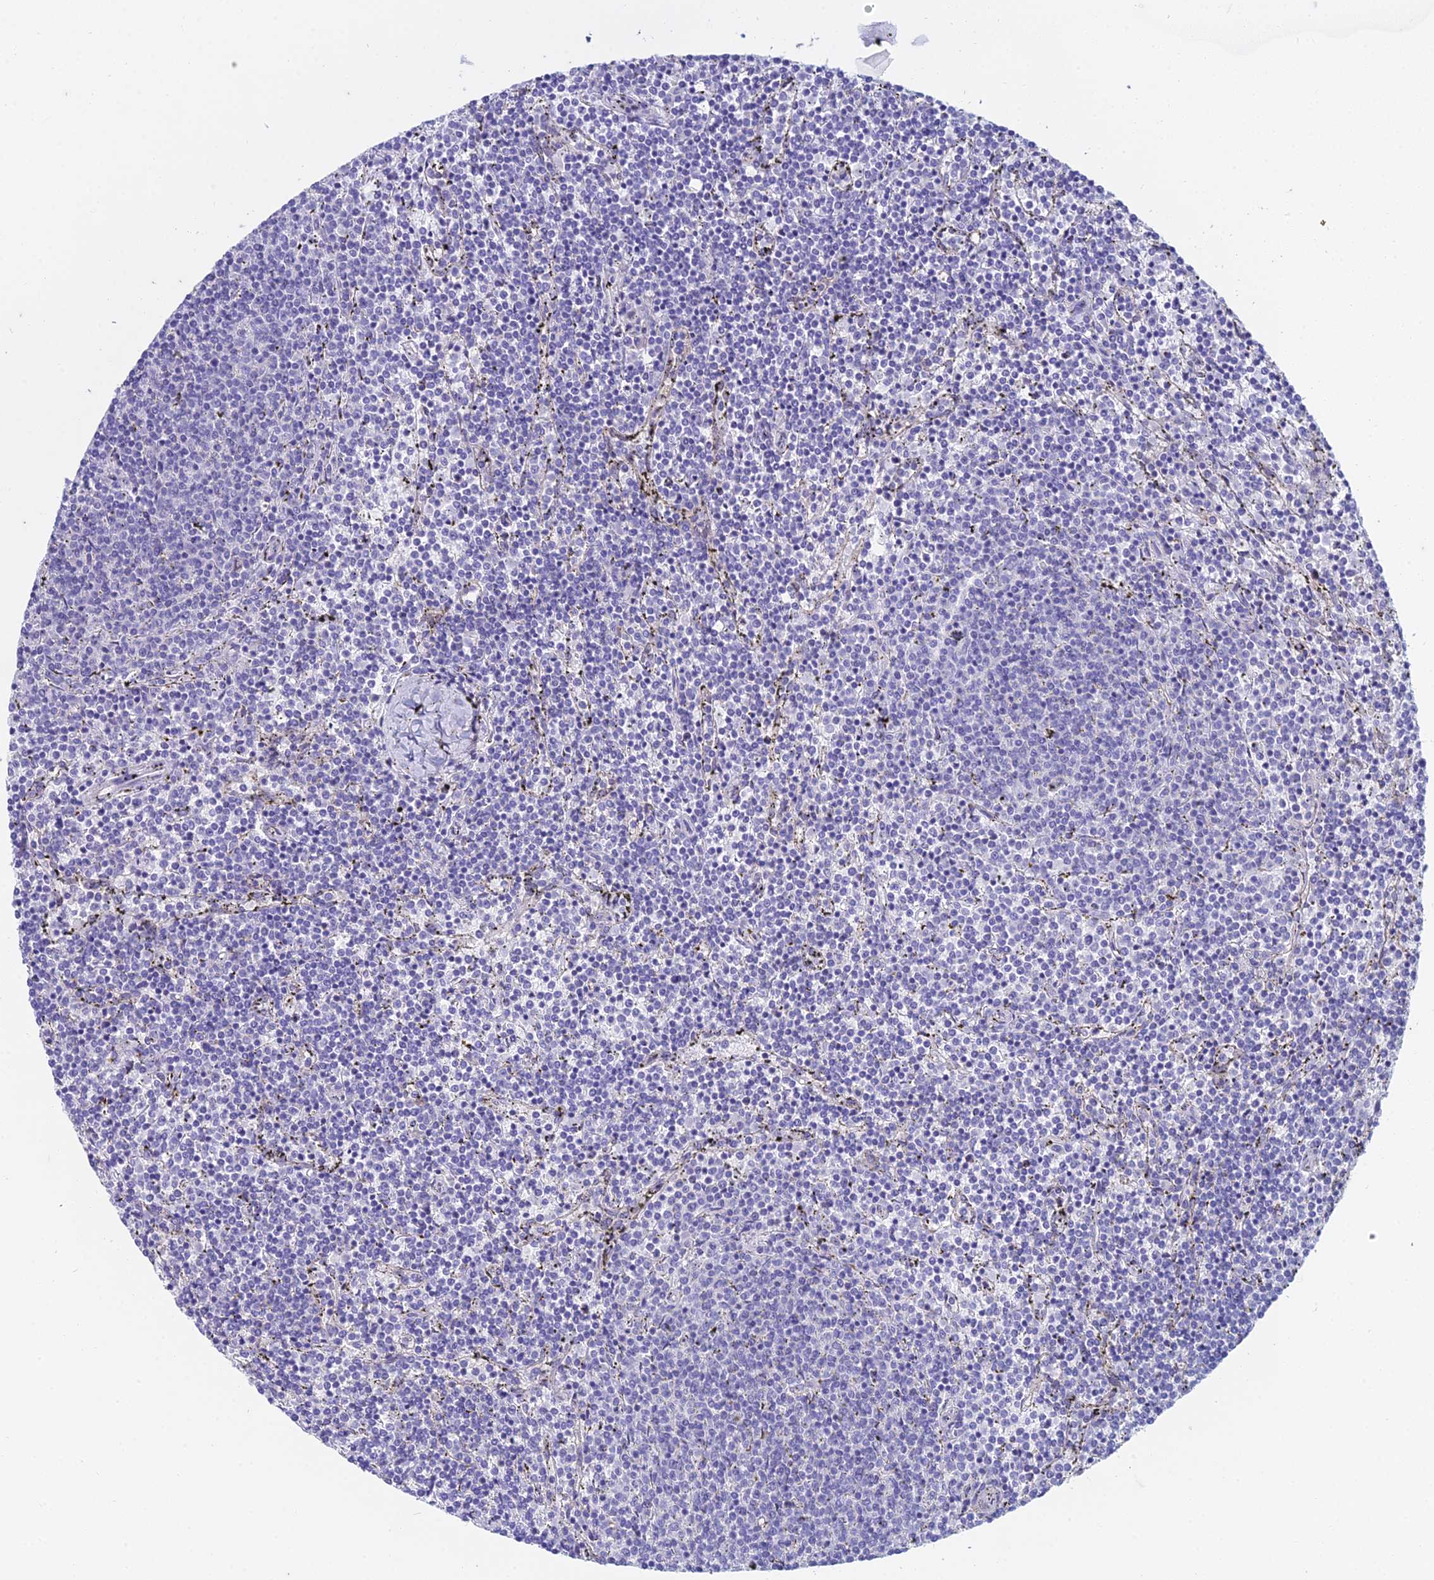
{"staining": {"intensity": "negative", "quantity": "none", "location": "none"}, "tissue": "lymphoma", "cell_type": "Tumor cells", "image_type": "cancer", "snomed": [{"axis": "morphology", "description": "Malignant lymphoma, non-Hodgkin's type, Low grade"}, {"axis": "topography", "description": "Spleen"}], "caption": "The histopathology image reveals no significant positivity in tumor cells of lymphoma. The staining is performed using DAB brown chromogen with nuclei counter-stained in using hematoxylin.", "gene": "EEF2KMT", "patient": {"sex": "female", "age": 50}}